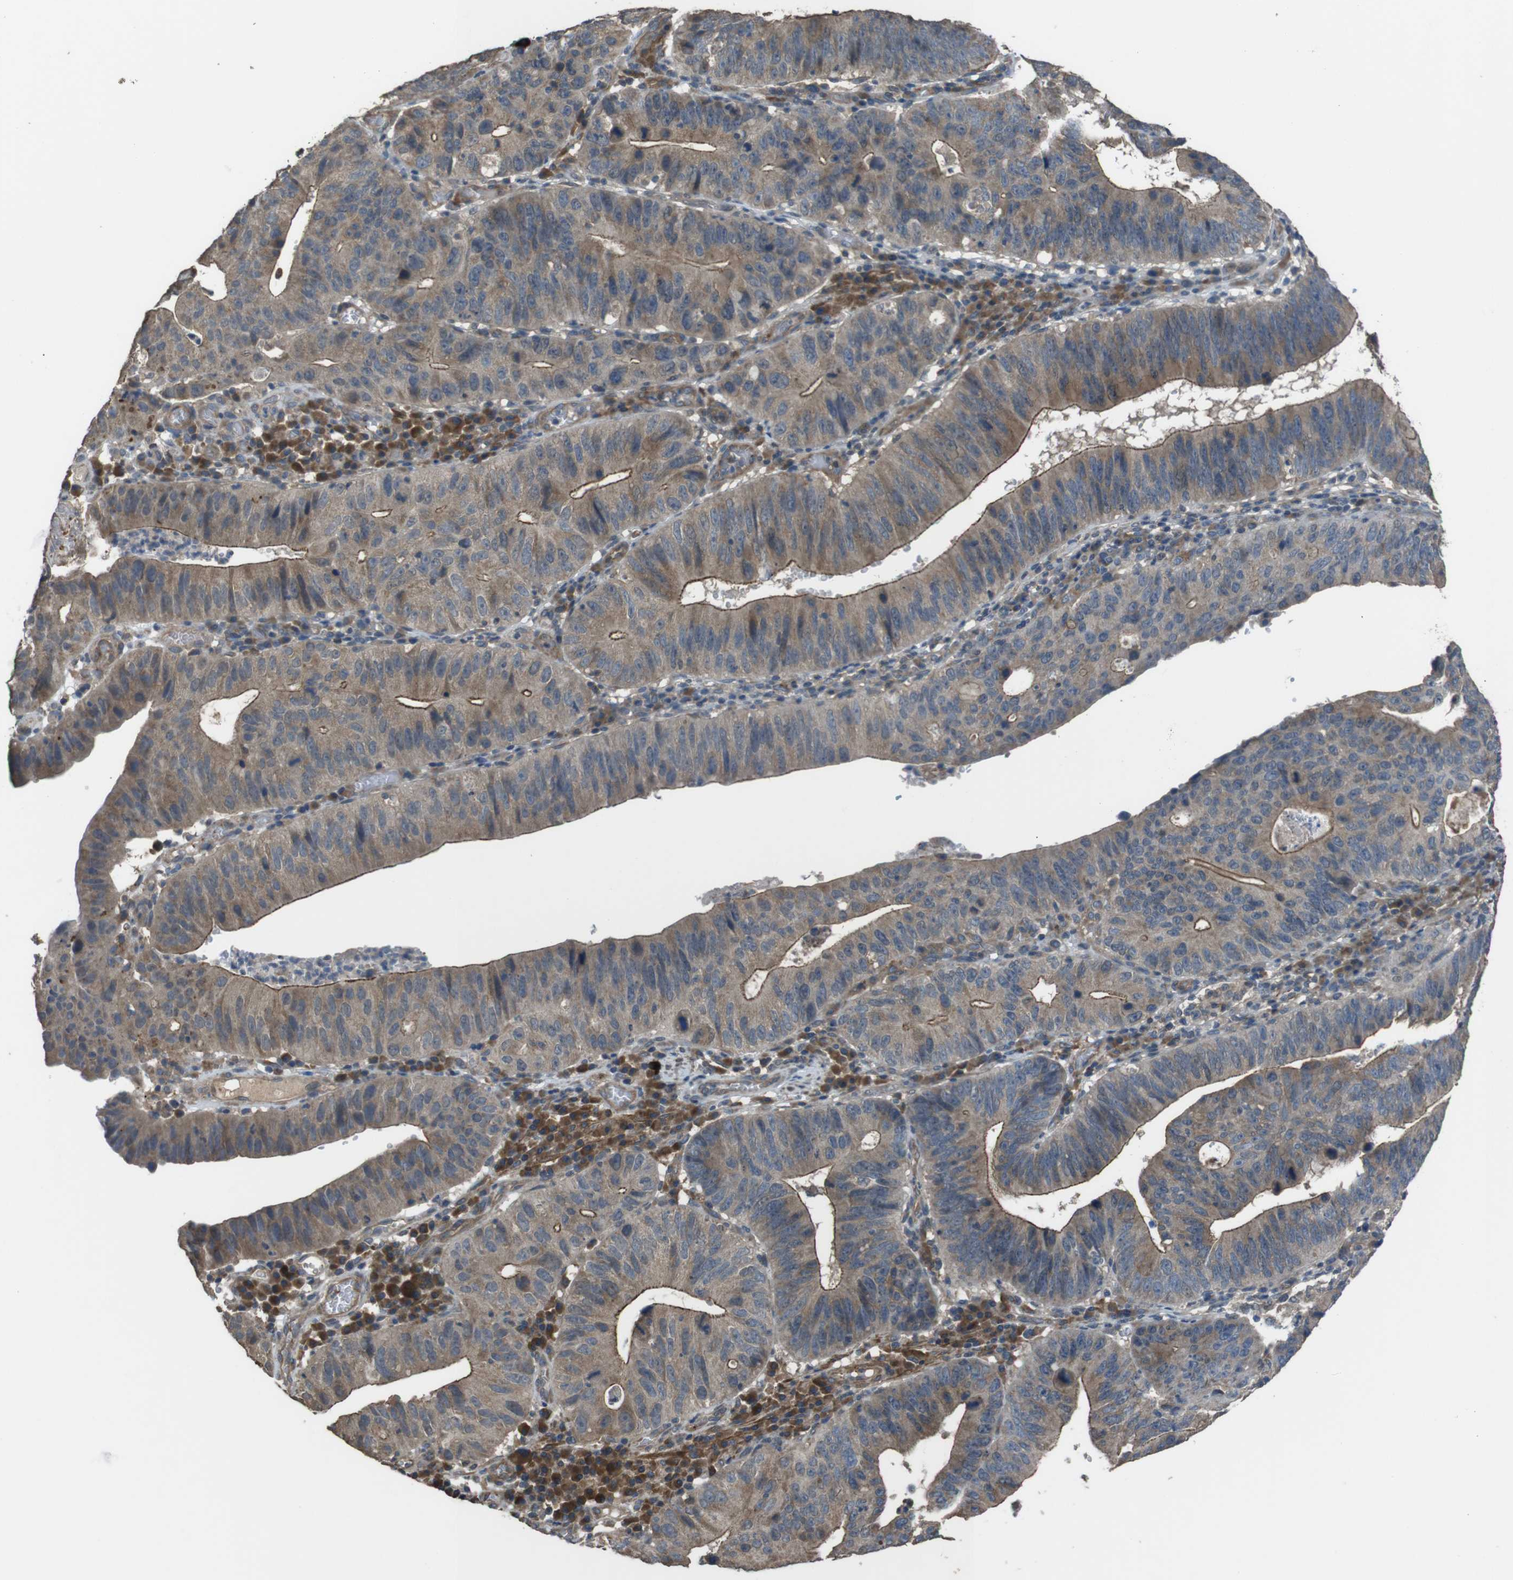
{"staining": {"intensity": "moderate", "quantity": "25%-75%", "location": "cytoplasmic/membranous"}, "tissue": "stomach cancer", "cell_type": "Tumor cells", "image_type": "cancer", "snomed": [{"axis": "morphology", "description": "Adenocarcinoma, NOS"}, {"axis": "topography", "description": "Stomach"}], "caption": "Immunohistochemical staining of stomach adenocarcinoma exhibits moderate cytoplasmic/membranous protein expression in about 25%-75% of tumor cells.", "gene": "FUT2", "patient": {"sex": "male", "age": 59}}